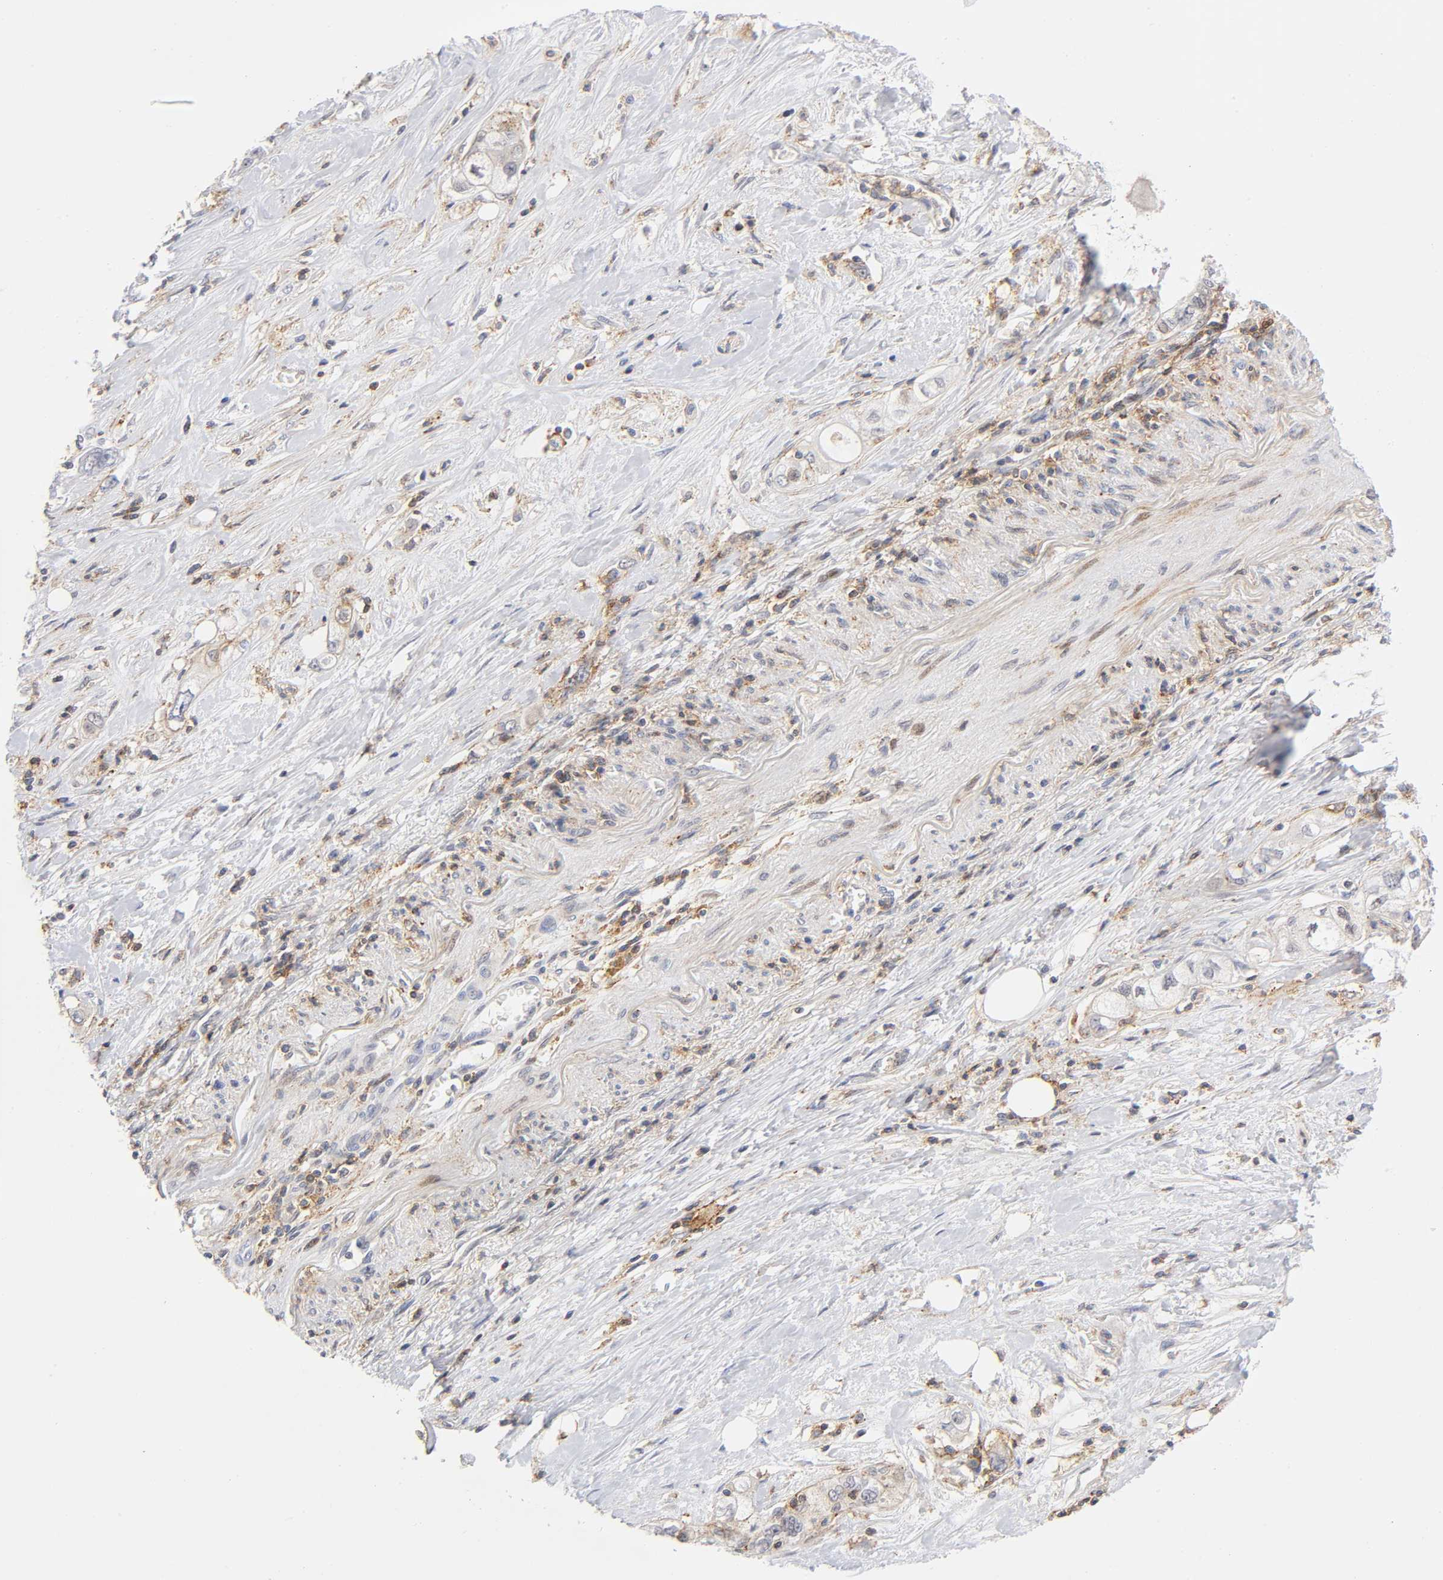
{"staining": {"intensity": "weak", "quantity": "25%-75%", "location": "cytoplasmic/membranous"}, "tissue": "pancreatic cancer", "cell_type": "Tumor cells", "image_type": "cancer", "snomed": [{"axis": "morphology", "description": "Adenocarcinoma, NOS"}, {"axis": "topography", "description": "Pancreas"}], "caption": "This is a photomicrograph of immunohistochemistry (IHC) staining of pancreatic adenocarcinoma, which shows weak positivity in the cytoplasmic/membranous of tumor cells.", "gene": "ANXA7", "patient": {"sex": "male", "age": 70}}